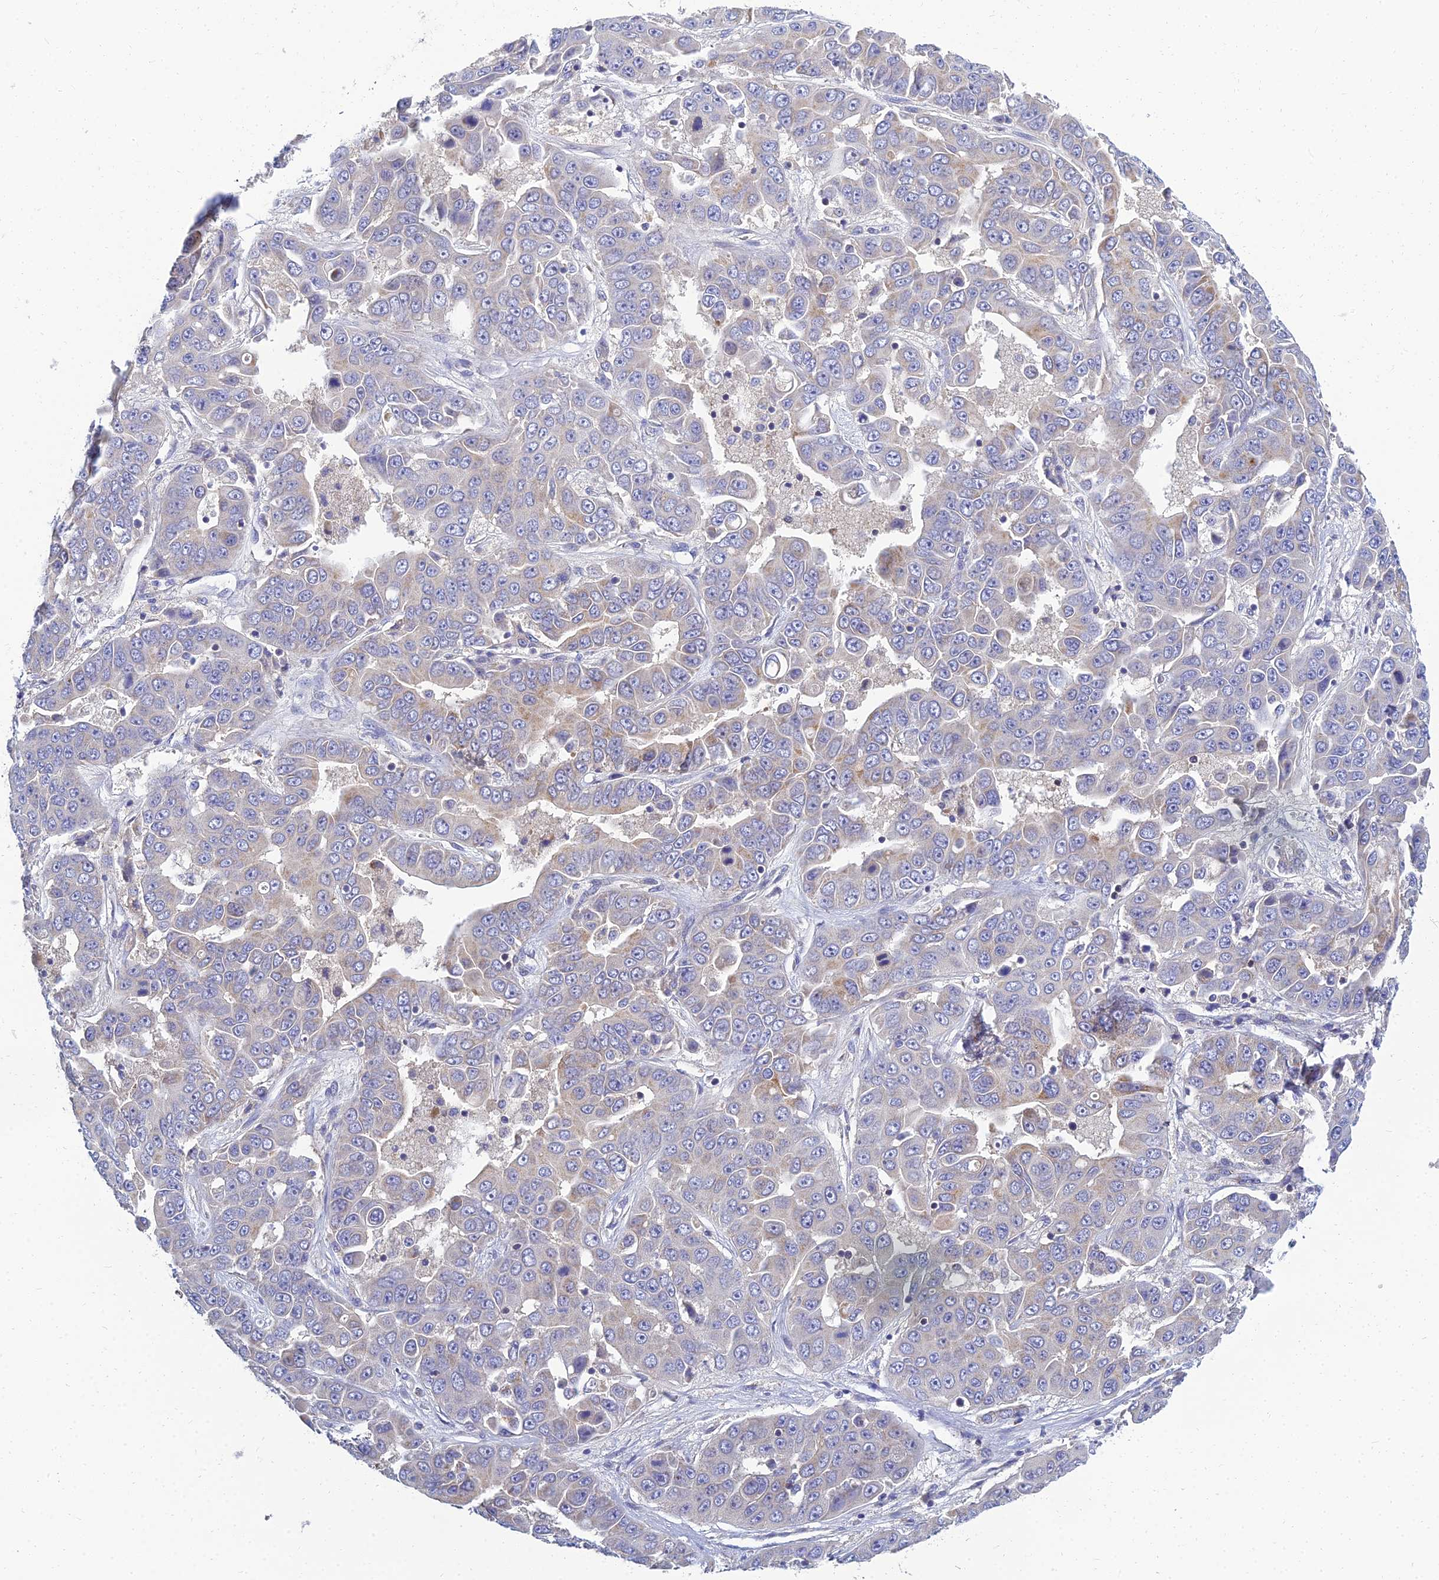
{"staining": {"intensity": "weak", "quantity": "<25%", "location": "cytoplasmic/membranous"}, "tissue": "liver cancer", "cell_type": "Tumor cells", "image_type": "cancer", "snomed": [{"axis": "morphology", "description": "Cholangiocarcinoma"}, {"axis": "topography", "description": "Liver"}], "caption": "The immunohistochemistry micrograph has no significant positivity in tumor cells of liver cholangiocarcinoma tissue.", "gene": "NPY", "patient": {"sex": "female", "age": 52}}